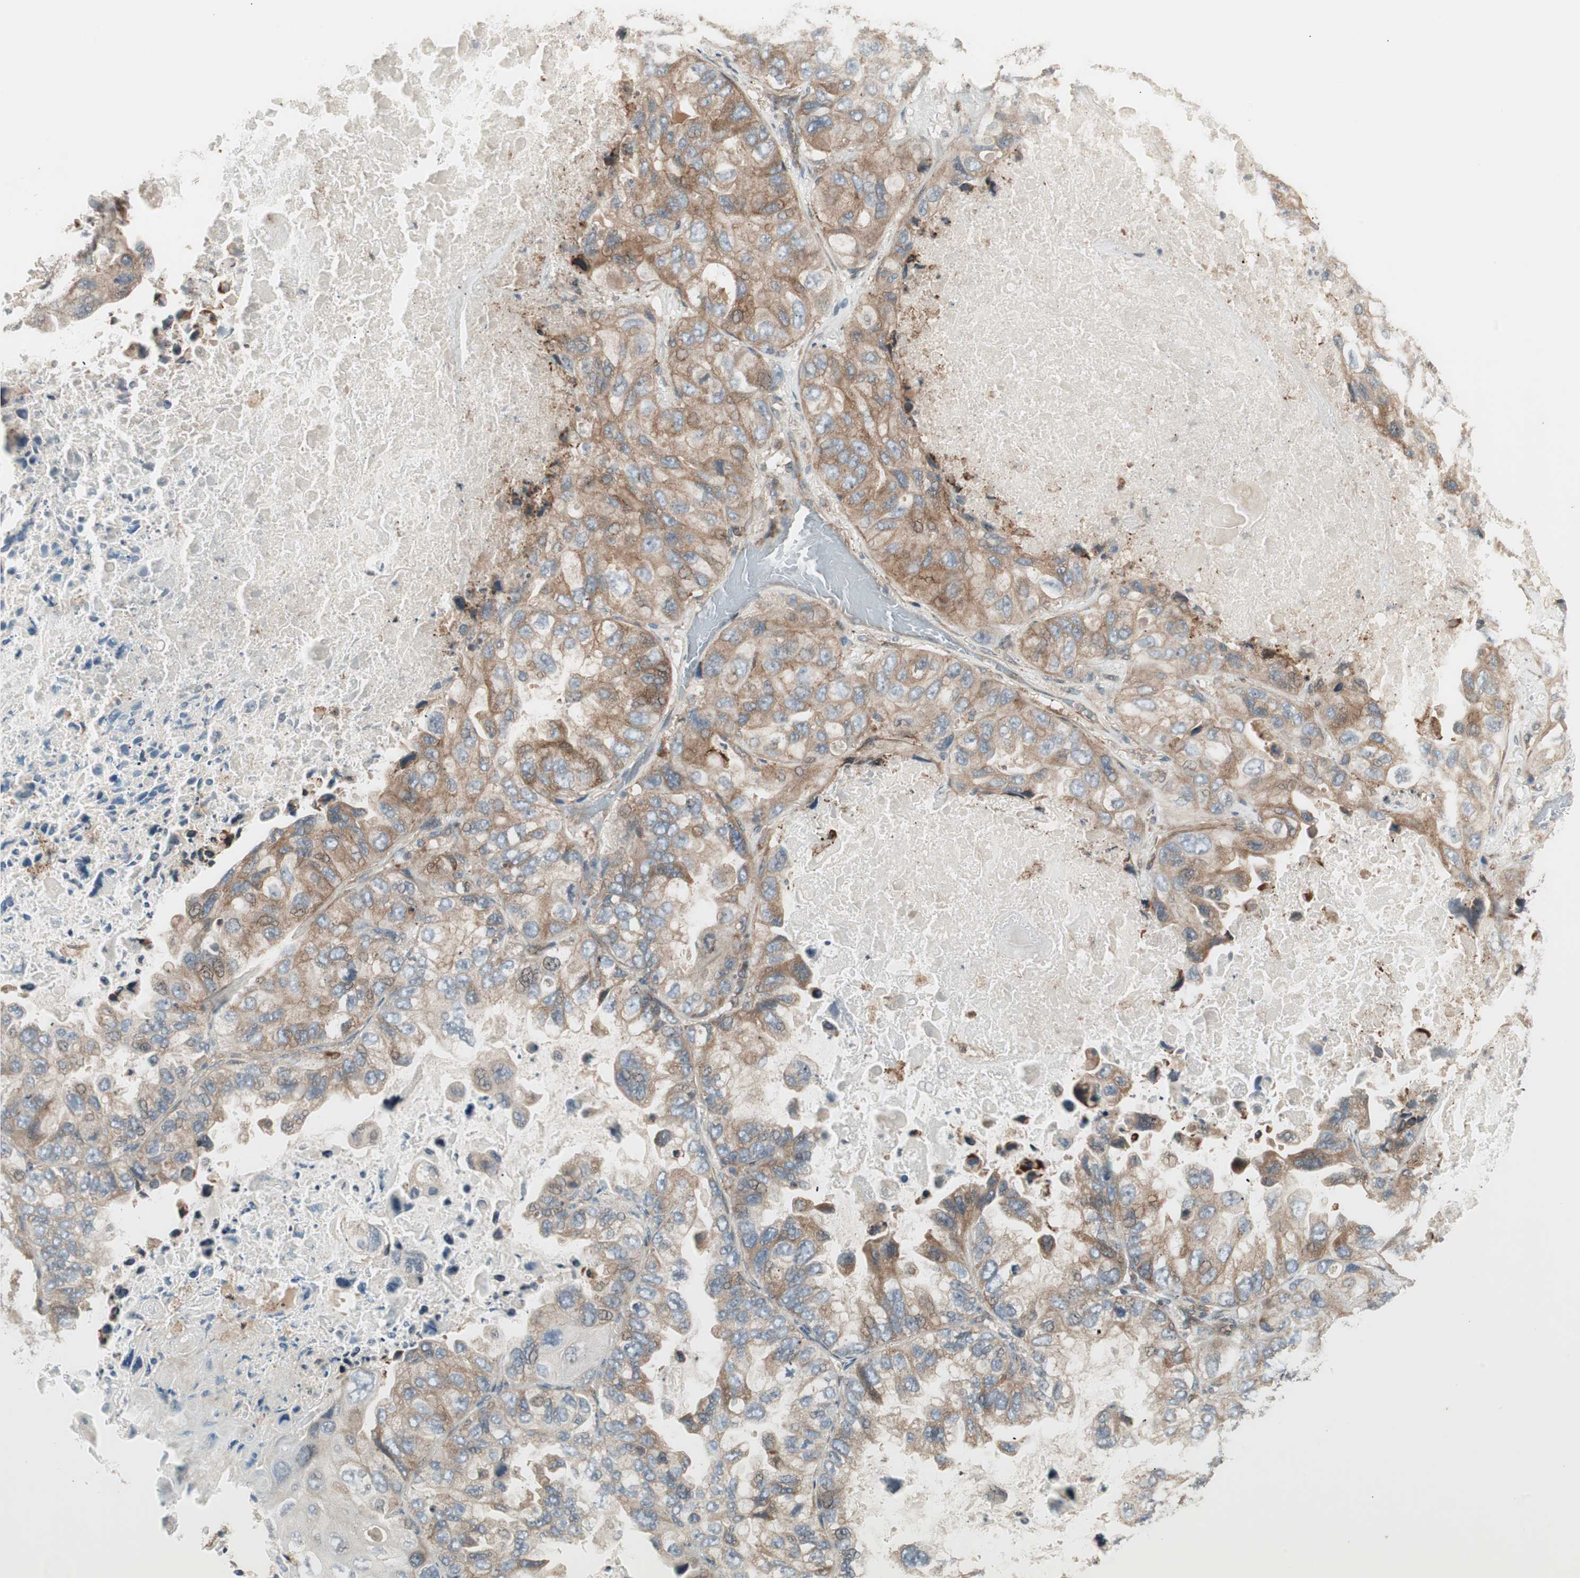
{"staining": {"intensity": "weak", "quantity": ">75%", "location": "cytoplasmic/membranous"}, "tissue": "lung cancer", "cell_type": "Tumor cells", "image_type": "cancer", "snomed": [{"axis": "morphology", "description": "Squamous cell carcinoma, NOS"}, {"axis": "topography", "description": "Lung"}], "caption": "Immunohistochemistry (IHC) histopathology image of squamous cell carcinoma (lung) stained for a protein (brown), which reveals low levels of weak cytoplasmic/membranous expression in about >75% of tumor cells.", "gene": "SFRP1", "patient": {"sex": "female", "age": 73}}